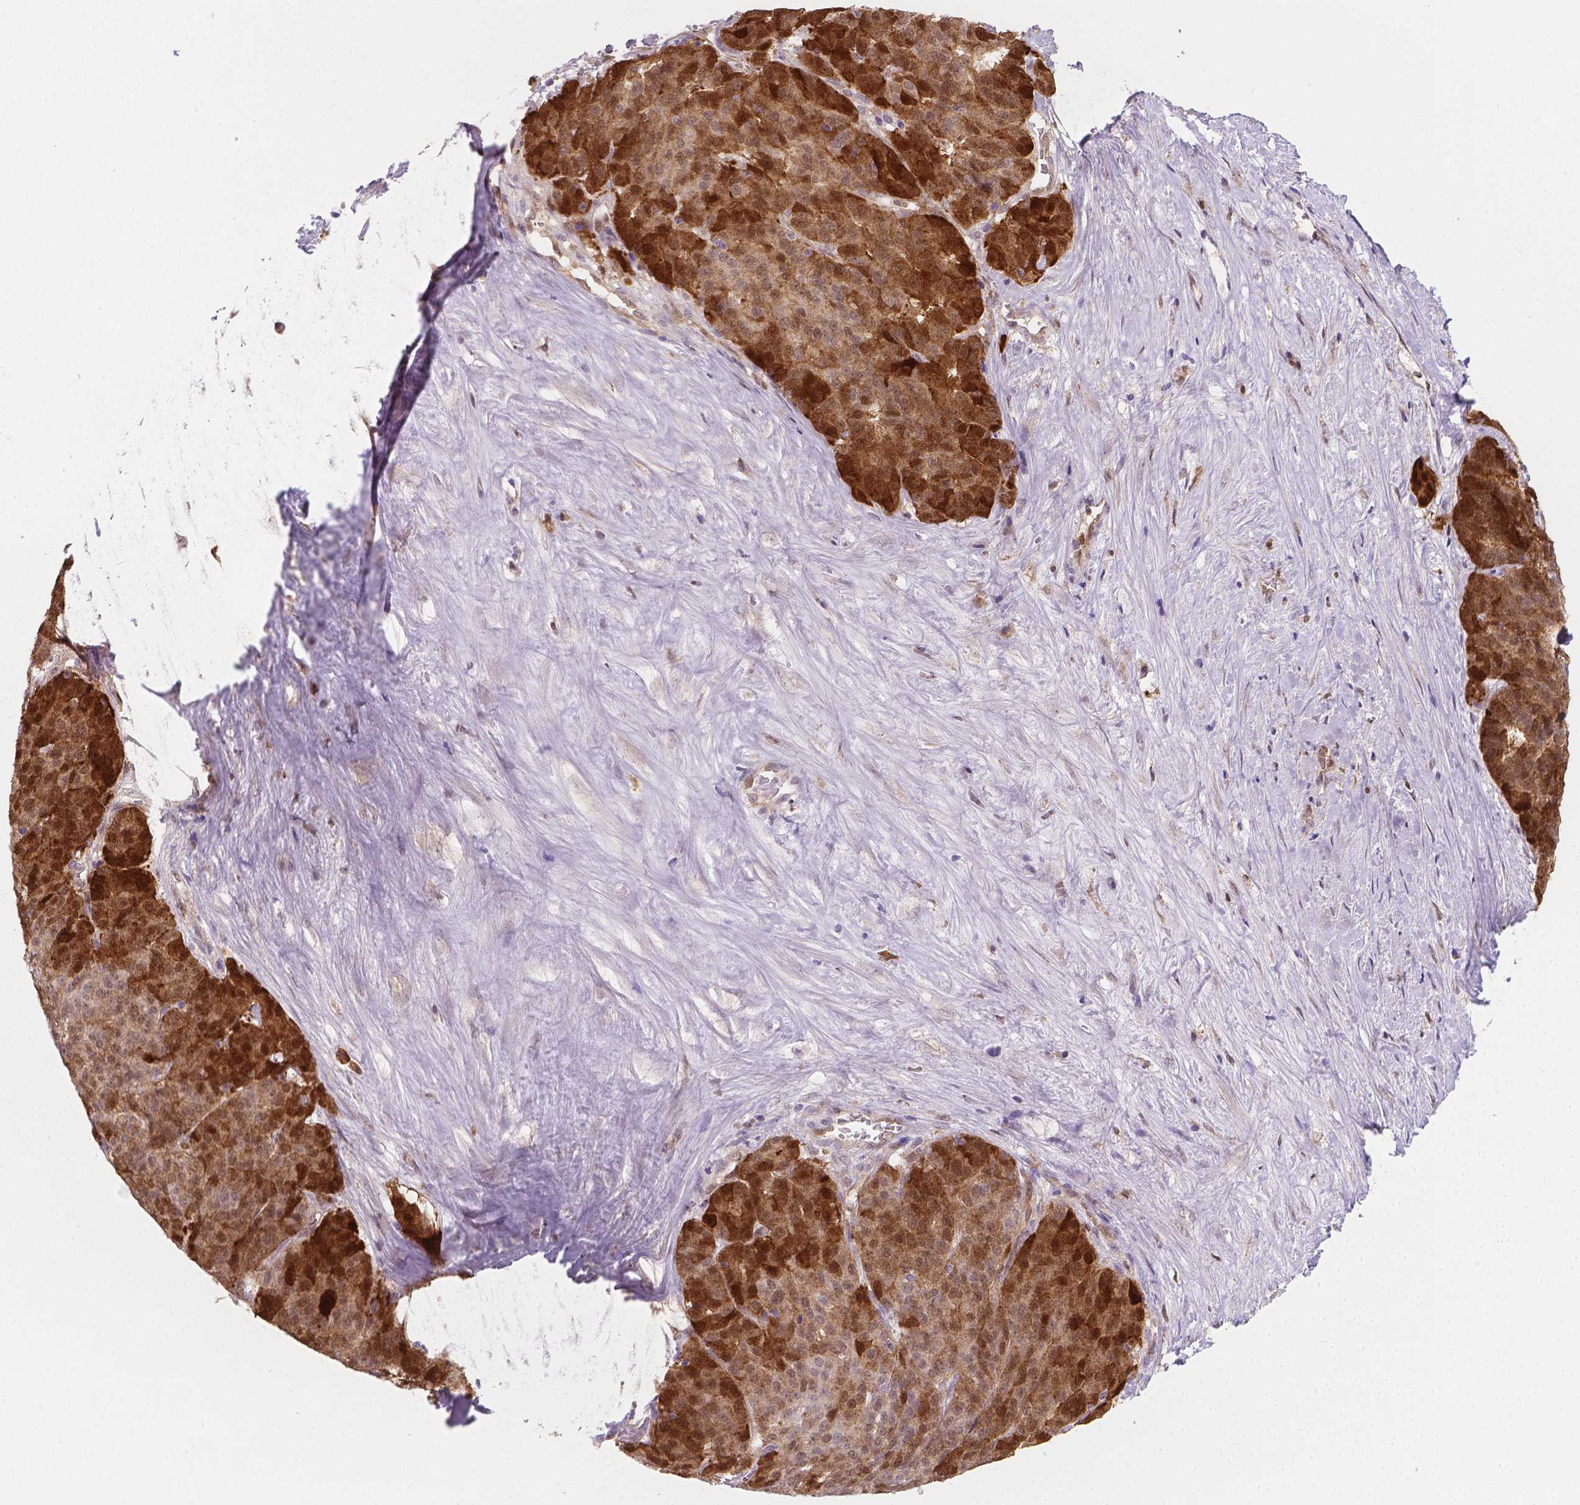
{"staining": {"intensity": "strong", "quantity": "25%-75%", "location": "cytoplasmic/membranous"}, "tissue": "liver cancer", "cell_type": "Tumor cells", "image_type": "cancer", "snomed": [{"axis": "morphology", "description": "Cholangiocarcinoma"}, {"axis": "topography", "description": "Liver"}], "caption": "IHC histopathology image of neoplastic tissue: human liver cholangiocarcinoma stained using immunohistochemistry shows high levels of strong protein expression localized specifically in the cytoplasmic/membranous of tumor cells, appearing as a cytoplasmic/membranous brown color.", "gene": "TNFAIP2", "patient": {"sex": "female", "age": 47}}